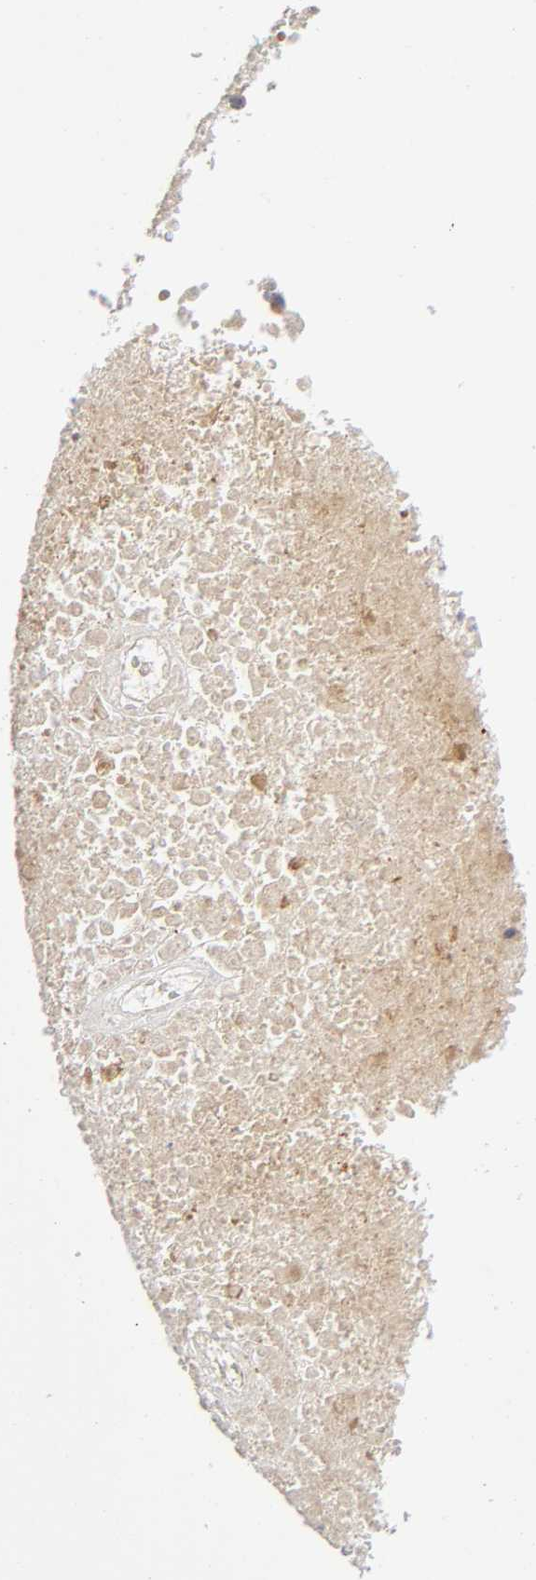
{"staining": {"intensity": "weak", "quantity": ">75%", "location": "cytoplasmic/membranous"}, "tissue": "melanoma", "cell_type": "Tumor cells", "image_type": "cancer", "snomed": [{"axis": "morphology", "description": "Malignant melanoma, Metastatic site"}, {"axis": "topography", "description": "Cerebral cortex"}], "caption": "About >75% of tumor cells in human malignant melanoma (metastatic site) show weak cytoplasmic/membranous protein positivity as visualized by brown immunohistochemical staining.", "gene": "NOVA1", "patient": {"sex": "female", "age": 52}}